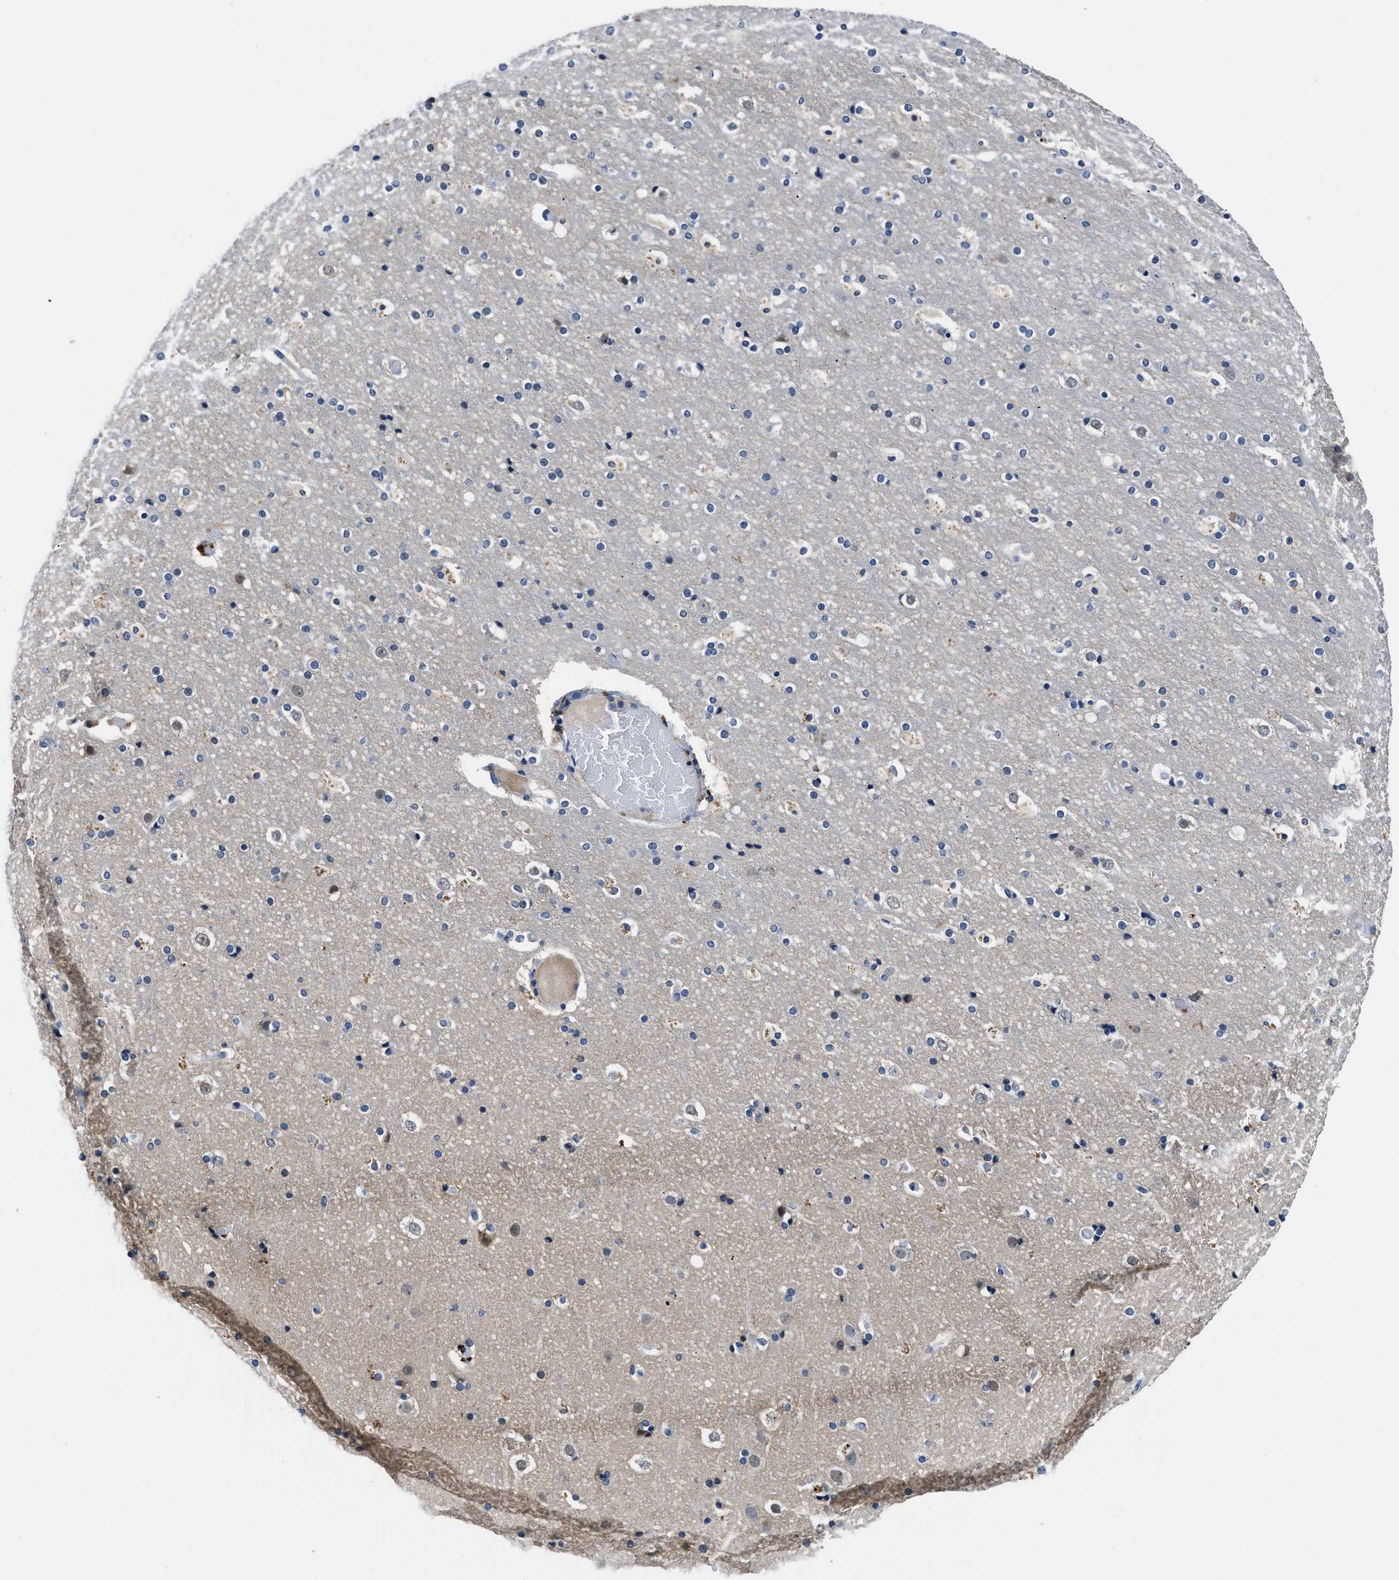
{"staining": {"intensity": "negative", "quantity": "none", "location": "none"}, "tissue": "cerebral cortex", "cell_type": "Endothelial cells", "image_type": "normal", "snomed": [{"axis": "morphology", "description": "Normal tissue, NOS"}, {"axis": "topography", "description": "Cerebral cortex"}], "caption": "The IHC photomicrograph has no significant staining in endothelial cells of cerebral cortex. (Brightfield microscopy of DAB IHC at high magnification).", "gene": "LANCL2", "patient": {"sex": "male", "age": 57}}